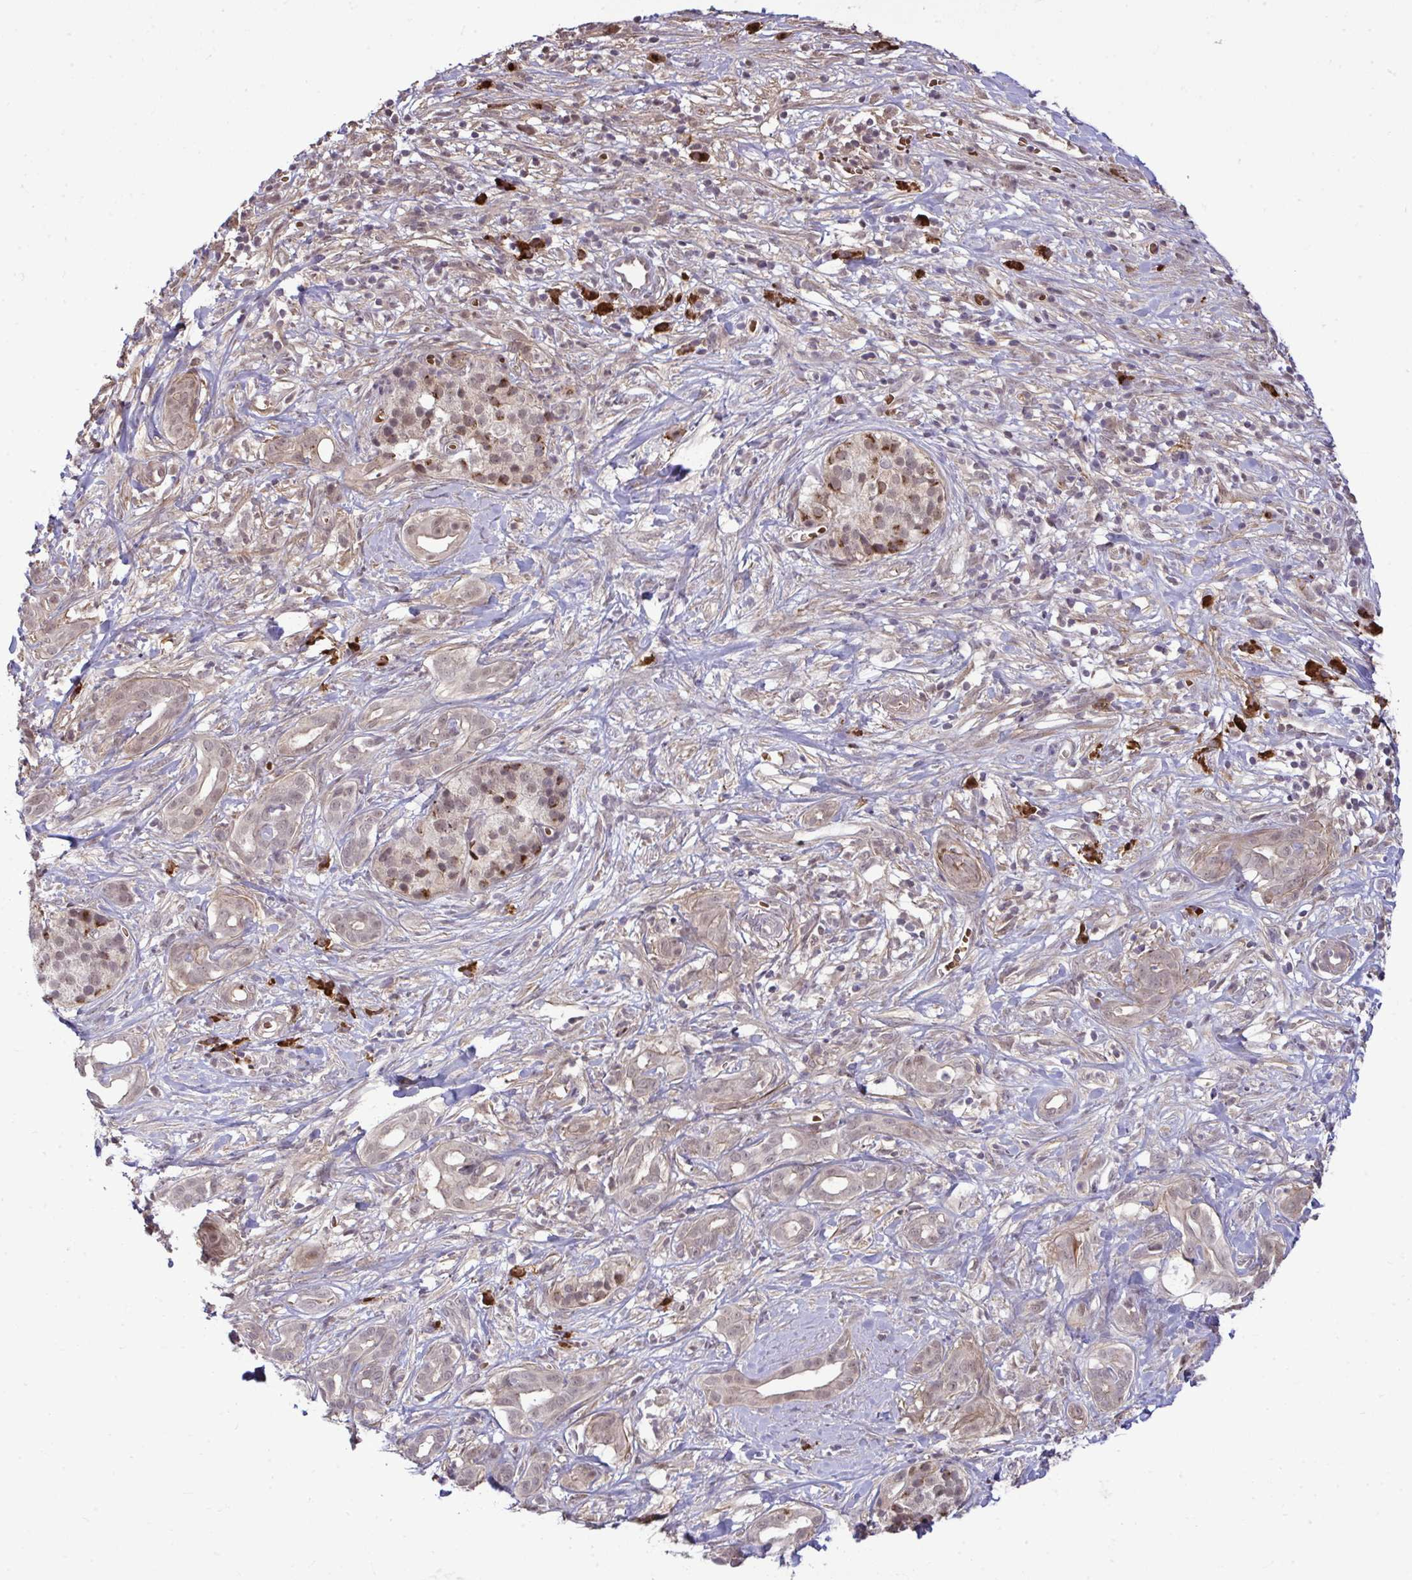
{"staining": {"intensity": "weak", "quantity": "25%-75%", "location": "nuclear"}, "tissue": "pancreatic cancer", "cell_type": "Tumor cells", "image_type": "cancer", "snomed": [{"axis": "morphology", "description": "Adenocarcinoma, NOS"}, {"axis": "topography", "description": "Pancreas"}], "caption": "Human pancreatic adenocarcinoma stained with a brown dye reveals weak nuclear positive staining in approximately 25%-75% of tumor cells.", "gene": "ZSCAN9", "patient": {"sex": "male", "age": 61}}